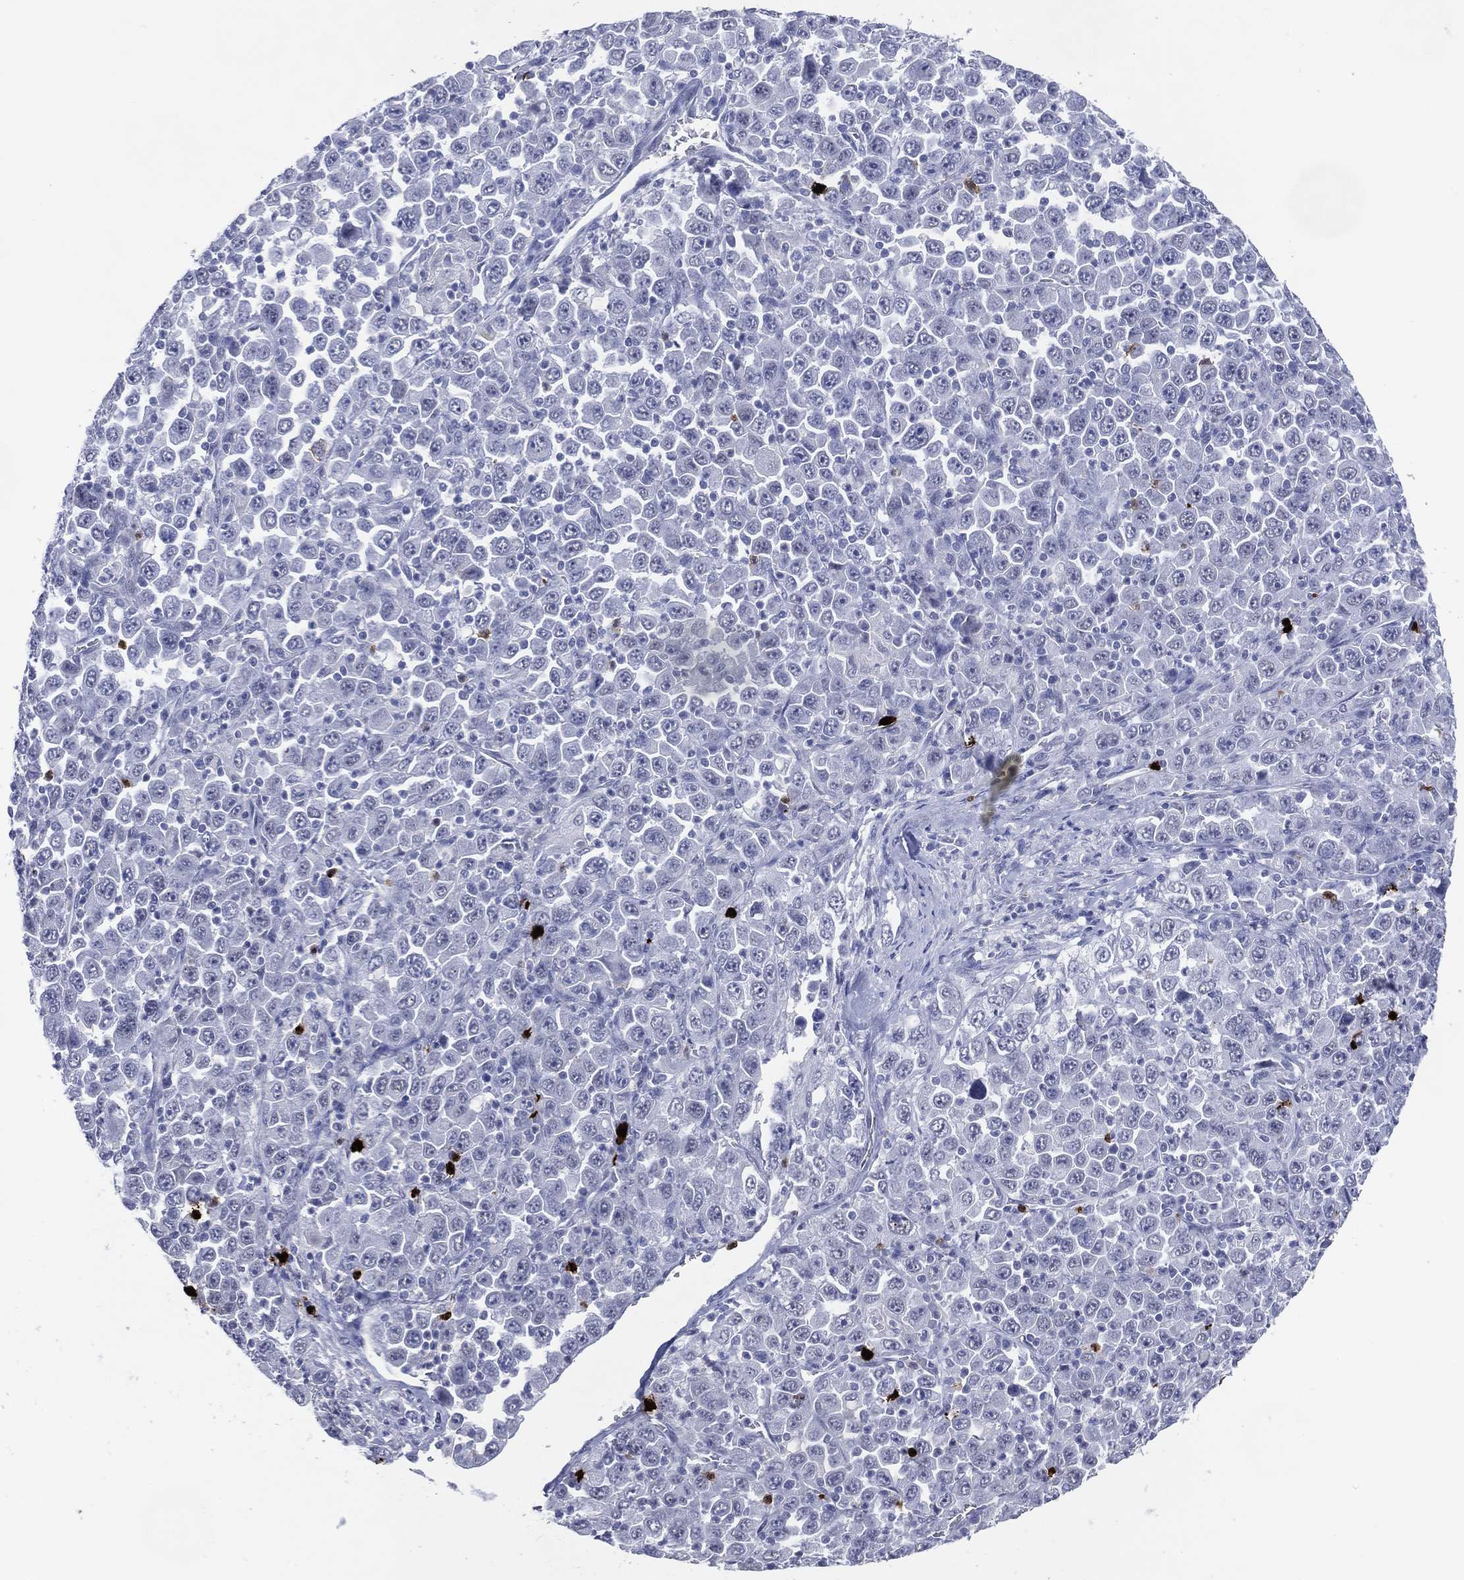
{"staining": {"intensity": "negative", "quantity": "none", "location": "none"}, "tissue": "stomach cancer", "cell_type": "Tumor cells", "image_type": "cancer", "snomed": [{"axis": "morphology", "description": "Normal tissue, NOS"}, {"axis": "morphology", "description": "Adenocarcinoma, NOS"}, {"axis": "topography", "description": "Stomach, upper"}, {"axis": "topography", "description": "Stomach"}], "caption": "Immunohistochemical staining of human stomach cancer demonstrates no significant staining in tumor cells.", "gene": "CFAP58", "patient": {"sex": "male", "age": 59}}